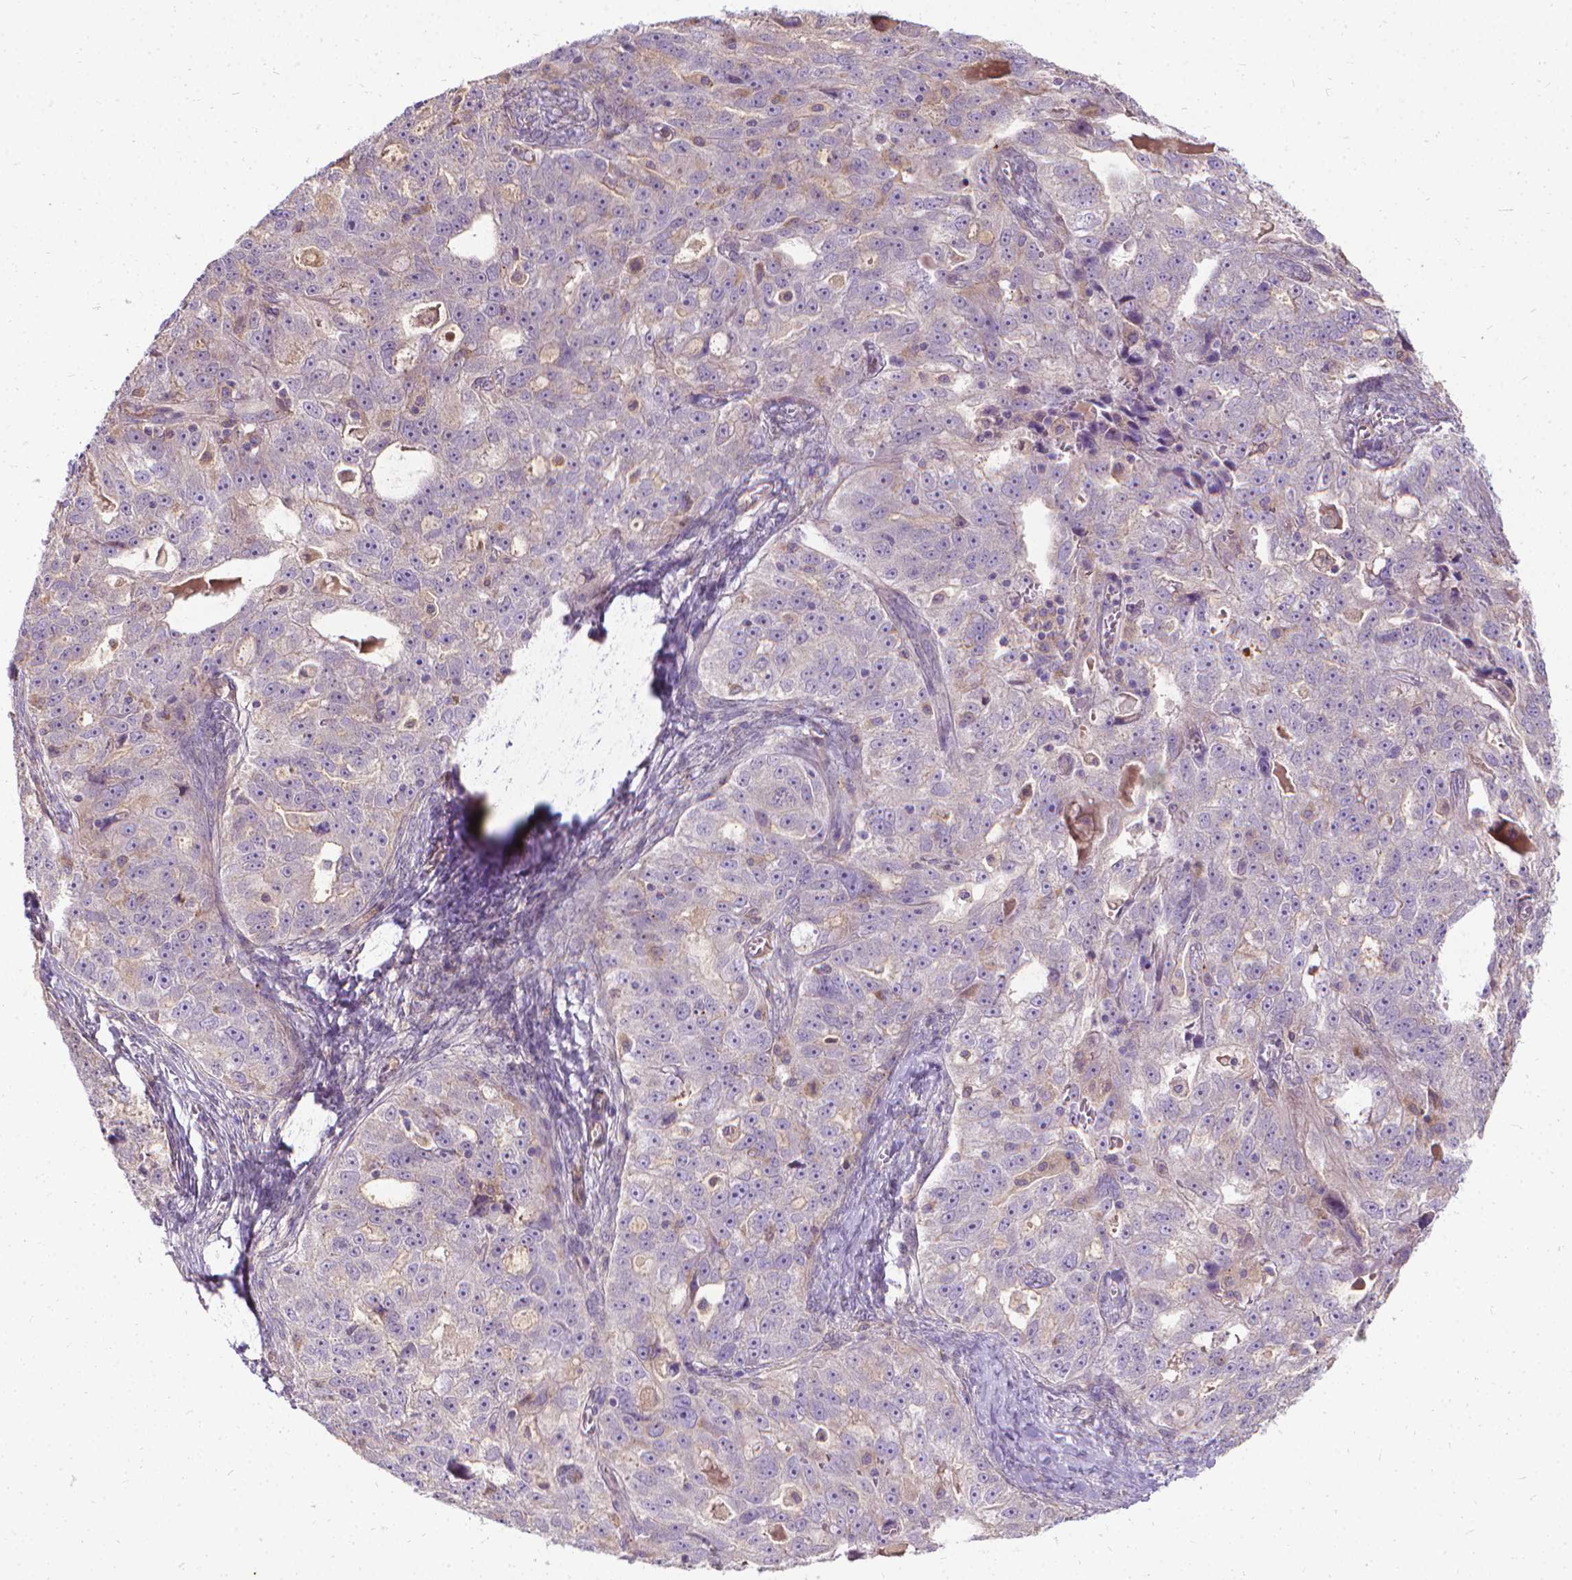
{"staining": {"intensity": "negative", "quantity": "none", "location": "none"}, "tissue": "ovarian cancer", "cell_type": "Tumor cells", "image_type": "cancer", "snomed": [{"axis": "morphology", "description": "Cystadenocarcinoma, serous, NOS"}, {"axis": "topography", "description": "Ovary"}], "caption": "Immunohistochemistry (IHC) of human ovarian cancer (serous cystadenocarcinoma) reveals no positivity in tumor cells. (DAB (3,3'-diaminobenzidine) immunohistochemistry with hematoxylin counter stain).", "gene": "CFAP299", "patient": {"sex": "female", "age": 51}}